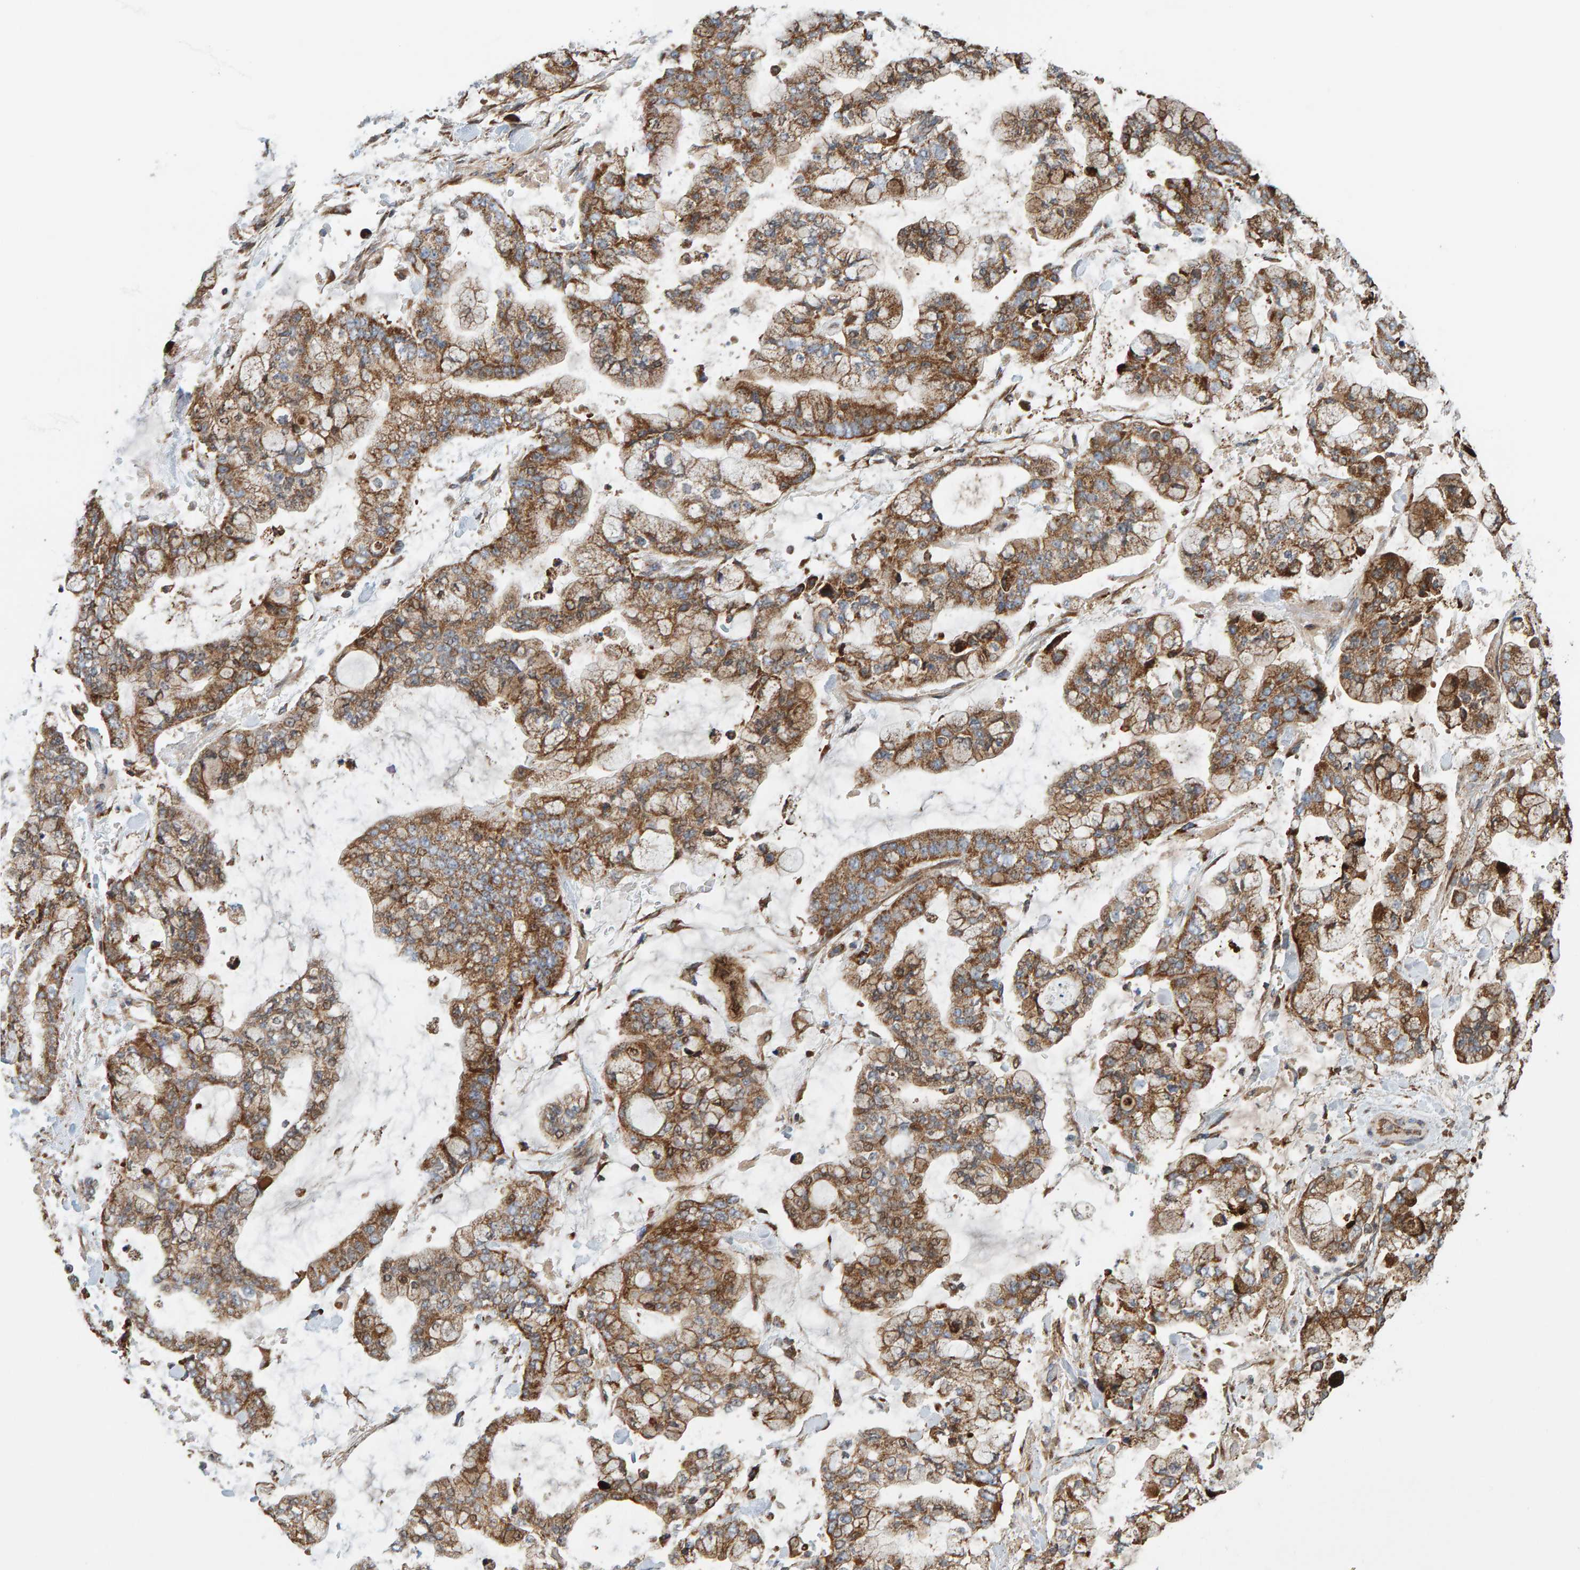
{"staining": {"intensity": "moderate", "quantity": ">75%", "location": "cytoplasmic/membranous"}, "tissue": "stomach cancer", "cell_type": "Tumor cells", "image_type": "cancer", "snomed": [{"axis": "morphology", "description": "Normal tissue, NOS"}, {"axis": "morphology", "description": "Adenocarcinoma, NOS"}, {"axis": "topography", "description": "Stomach, upper"}, {"axis": "topography", "description": "Stomach"}], "caption": "Human stomach cancer (adenocarcinoma) stained for a protein (brown) displays moderate cytoplasmic/membranous positive expression in about >75% of tumor cells.", "gene": "MRPL45", "patient": {"sex": "male", "age": 76}}